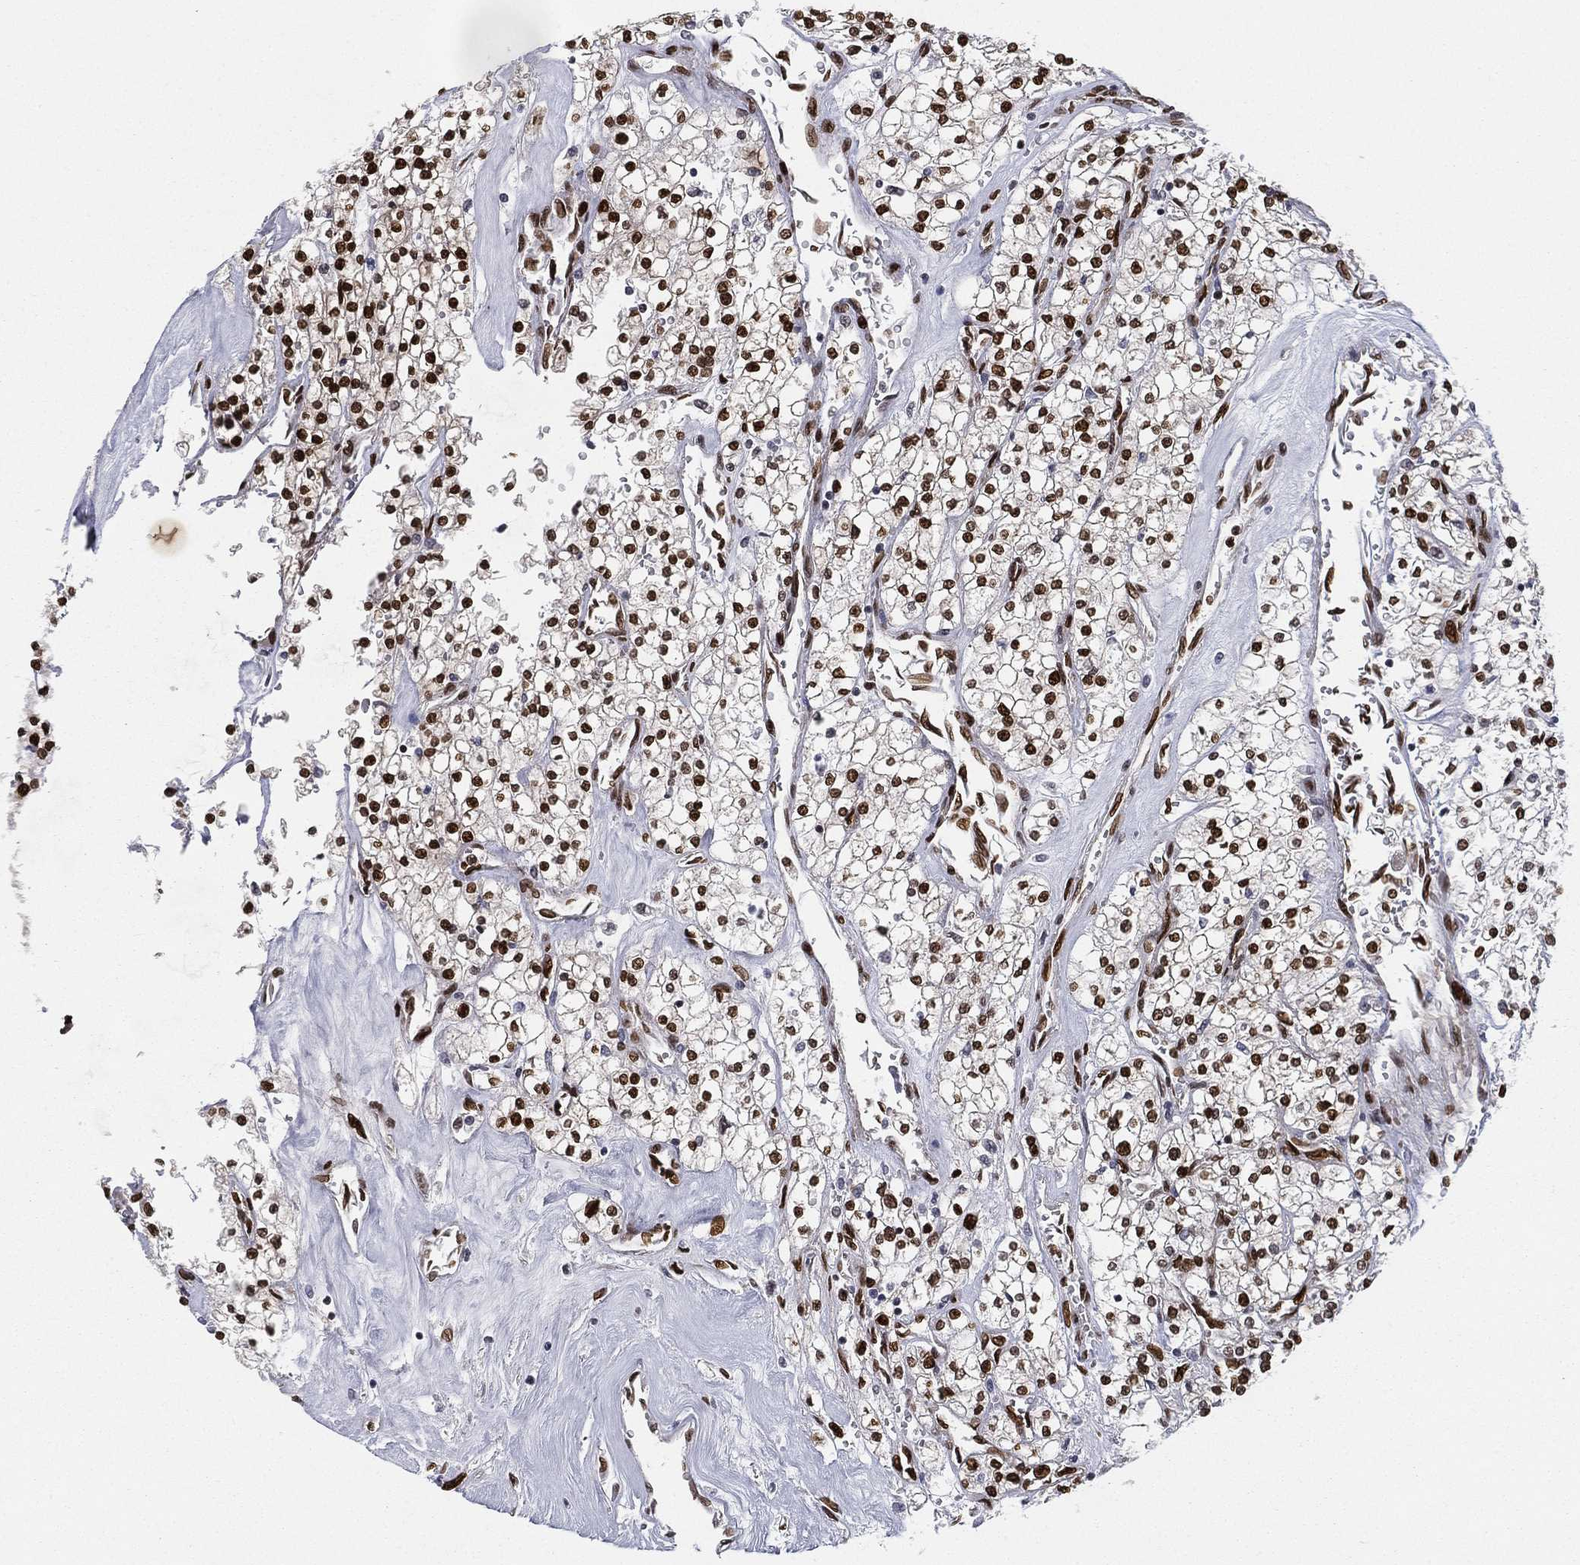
{"staining": {"intensity": "strong", "quantity": ">75%", "location": "nuclear"}, "tissue": "renal cancer", "cell_type": "Tumor cells", "image_type": "cancer", "snomed": [{"axis": "morphology", "description": "Adenocarcinoma, NOS"}, {"axis": "topography", "description": "Kidney"}], "caption": "IHC photomicrograph of human renal adenocarcinoma stained for a protein (brown), which demonstrates high levels of strong nuclear positivity in about >75% of tumor cells.", "gene": "LMNB1", "patient": {"sex": "male", "age": 80}}